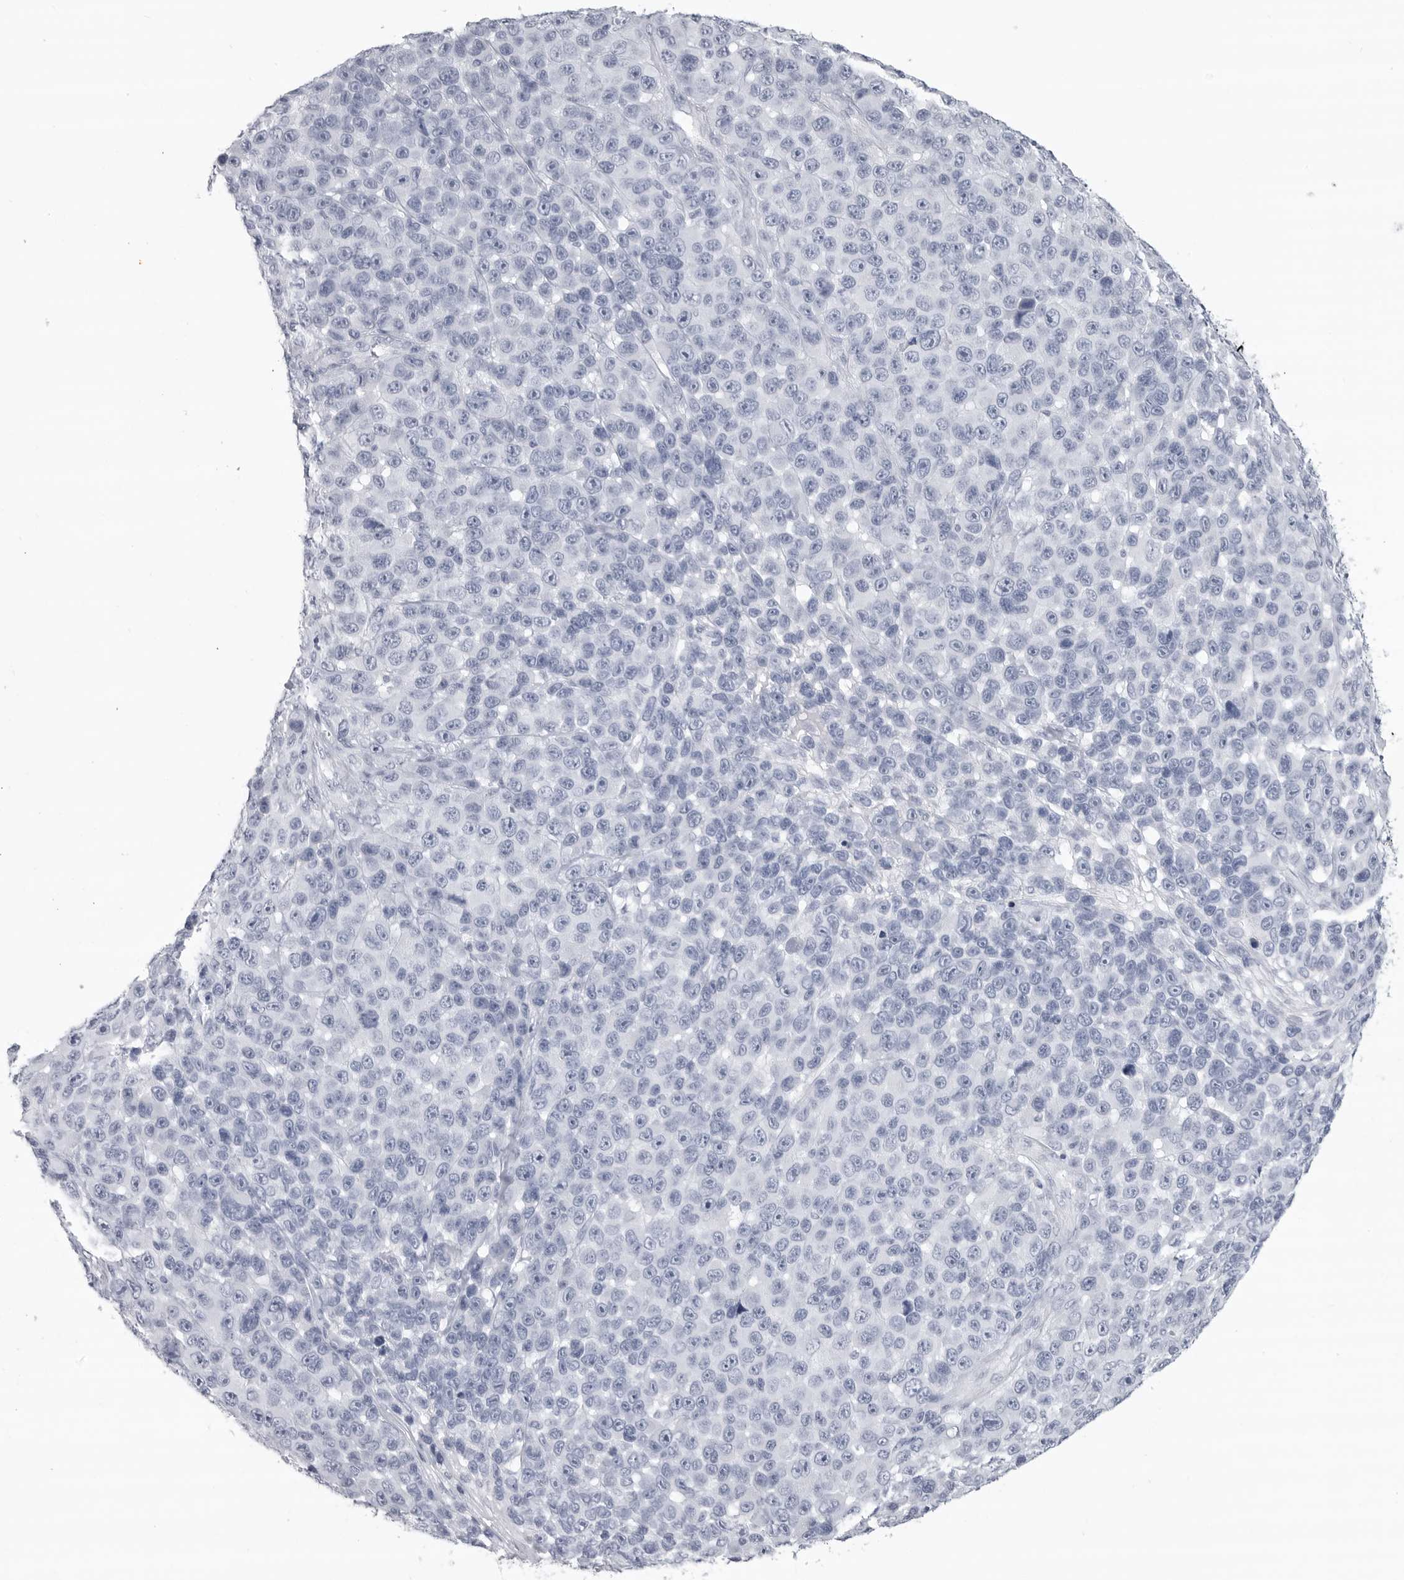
{"staining": {"intensity": "negative", "quantity": "none", "location": "none"}, "tissue": "melanoma", "cell_type": "Tumor cells", "image_type": "cancer", "snomed": [{"axis": "morphology", "description": "Malignant melanoma, NOS"}, {"axis": "topography", "description": "Skin"}], "caption": "Immunohistochemical staining of human melanoma reveals no significant expression in tumor cells.", "gene": "LY6D", "patient": {"sex": "male", "age": 53}}